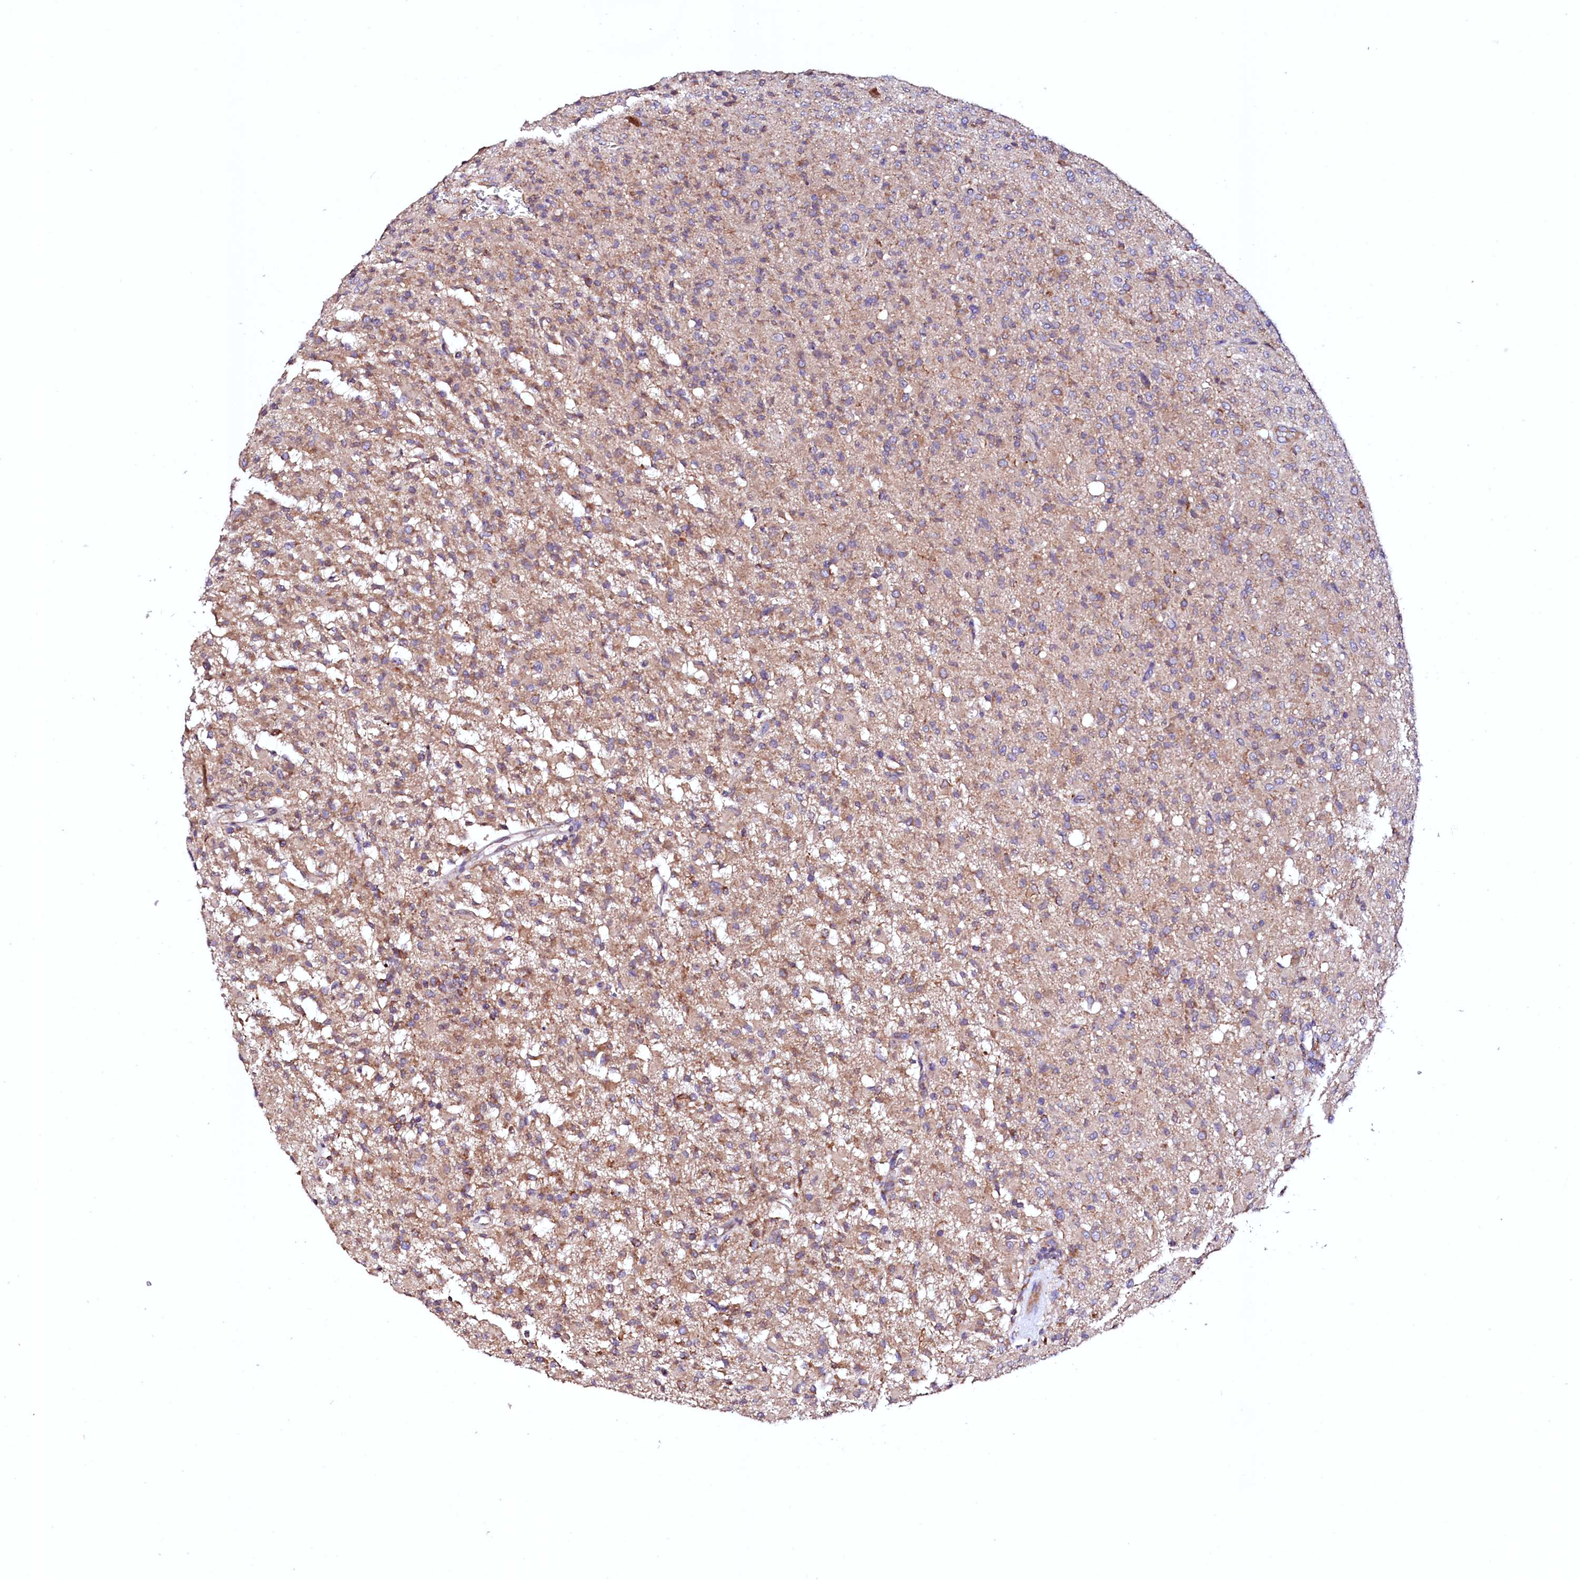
{"staining": {"intensity": "moderate", "quantity": "25%-75%", "location": "cytoplasmic/membranous"}, "tissue": "glioma", "cell_type": "Tumor cells", "image_type": "cancer", "snomed": [{"axis": "morphology", "description": "Glioma, malignant, High grade"}, {"axis": "topography", "description": "Brain"}], "caption": "Malignant glioma (high-grade) tissue reveals moderate cytoplasmic/membranous positivity in approximately 25%-75% of tumor cells, visualized by immunohistochemistry. (Brightfield microscopy of DAB IHC at high magnification).", "gene": "UBE3C", "patient": {"sex": "female", "age": 57}}